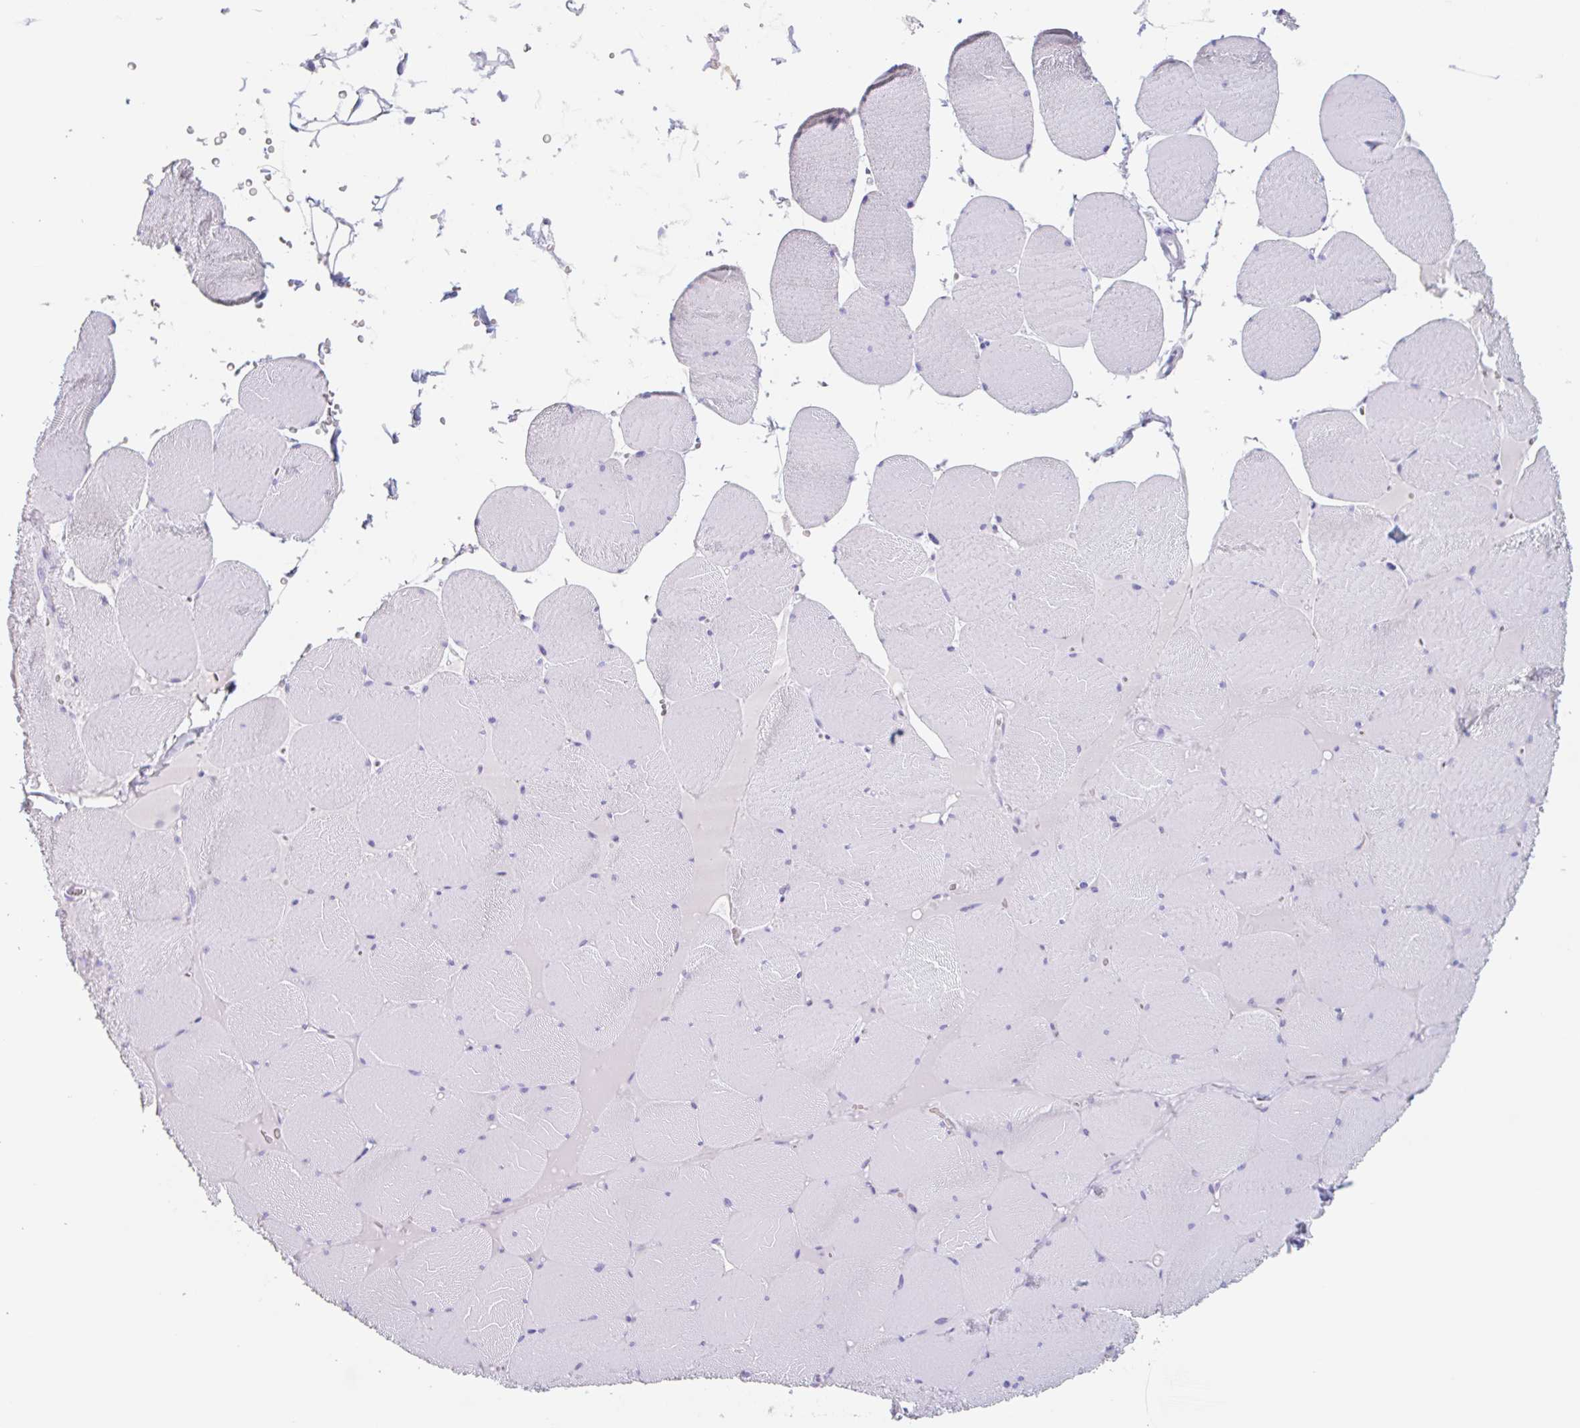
{"staining": {"intensity": "negative", "quantity": "none", "location": "none"}, "tissue": "skeletal muscle", "cell_type": "Myocytes", "image_type": "normal", "snomed": [{"axis": "morphology", "description": "Normal tissue, NOS"}, {"axis": "topography", "description": "Skeletal muscle"}, {"axis": "topography", "description": "Head-Neck"}], "caption": "Immunohistochemistry image of unremarkable skeletal muscle stained for a protein (brown), which reveals no staining in myocytes.", "gene": "EMC4", "patient": {"sex": "male", "age": 66}}